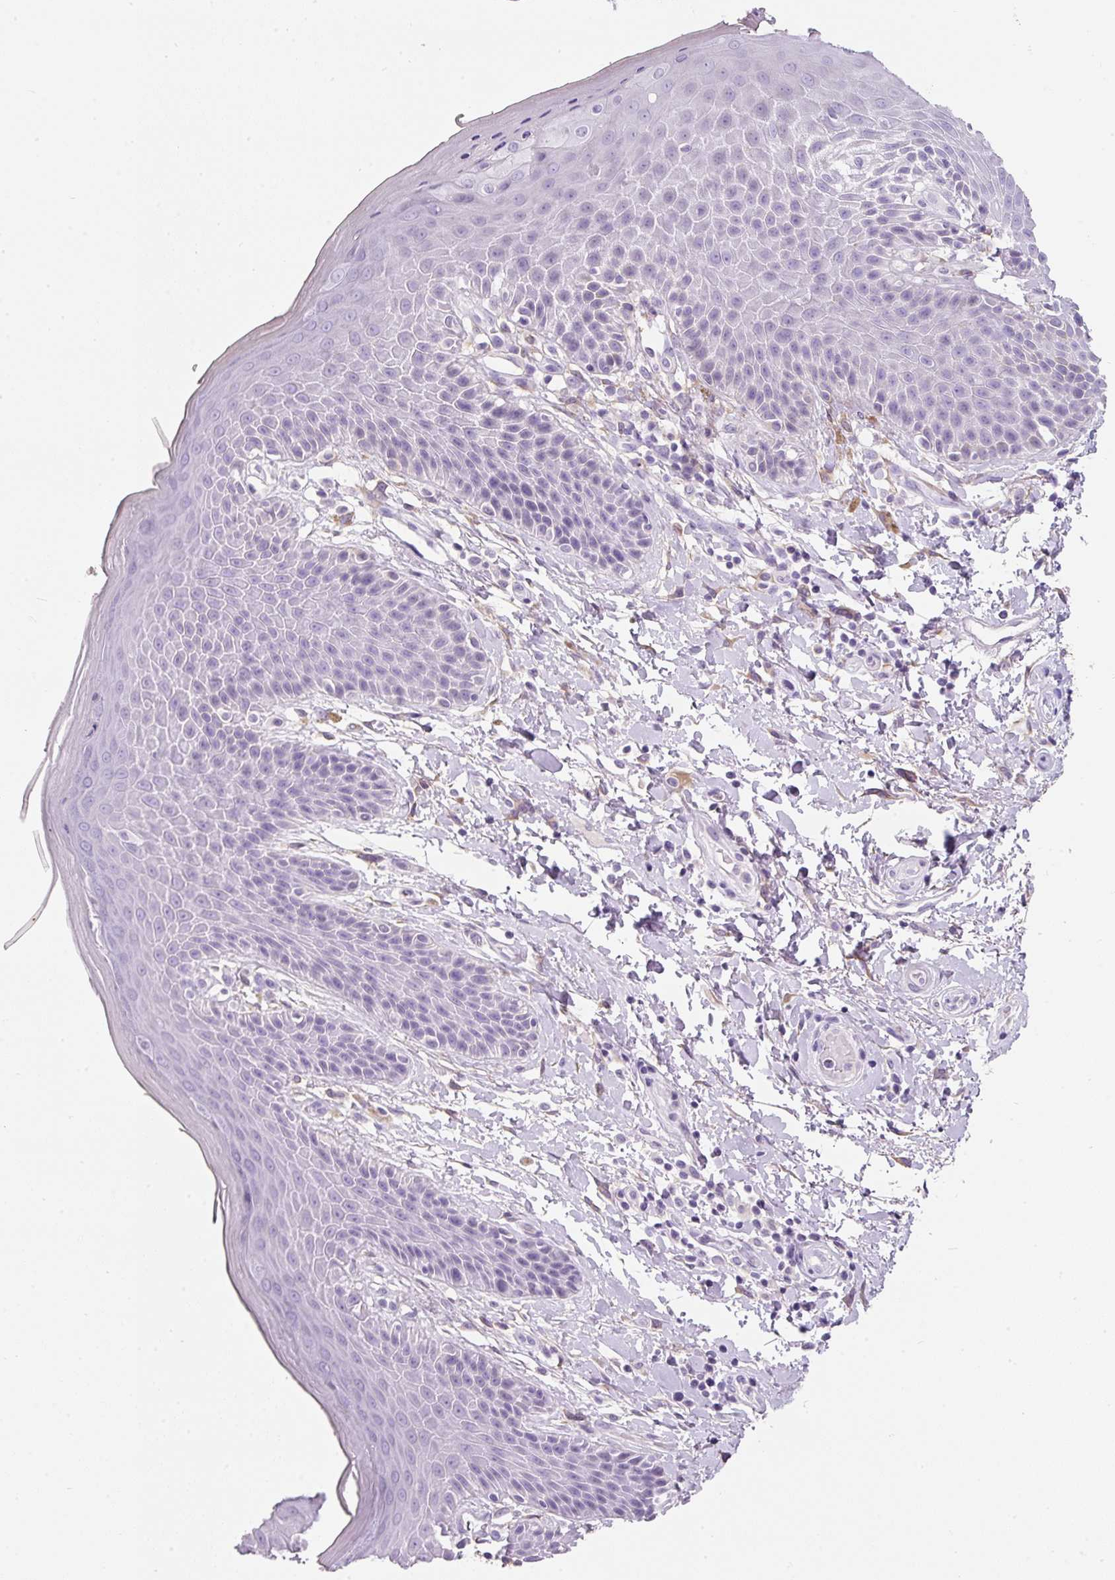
{"staining": {"intensity": "negative", "quantity": "none", "location": "none"}, "tissue": "skin", "cell_type": "Epidermal cells", "image_type": "normal", "snomed": [{"axis": "morphology", "description": "Normal tissue, NOS"}, {"axis": "topography", "description": "Peripheral nerve tissue"}], "caption": "This is an immunohistochemistry image of benign skin. There is no expression in epidermal cells.", "gene": "DNM1", "patient": {"sex": "male", "age": 51}}